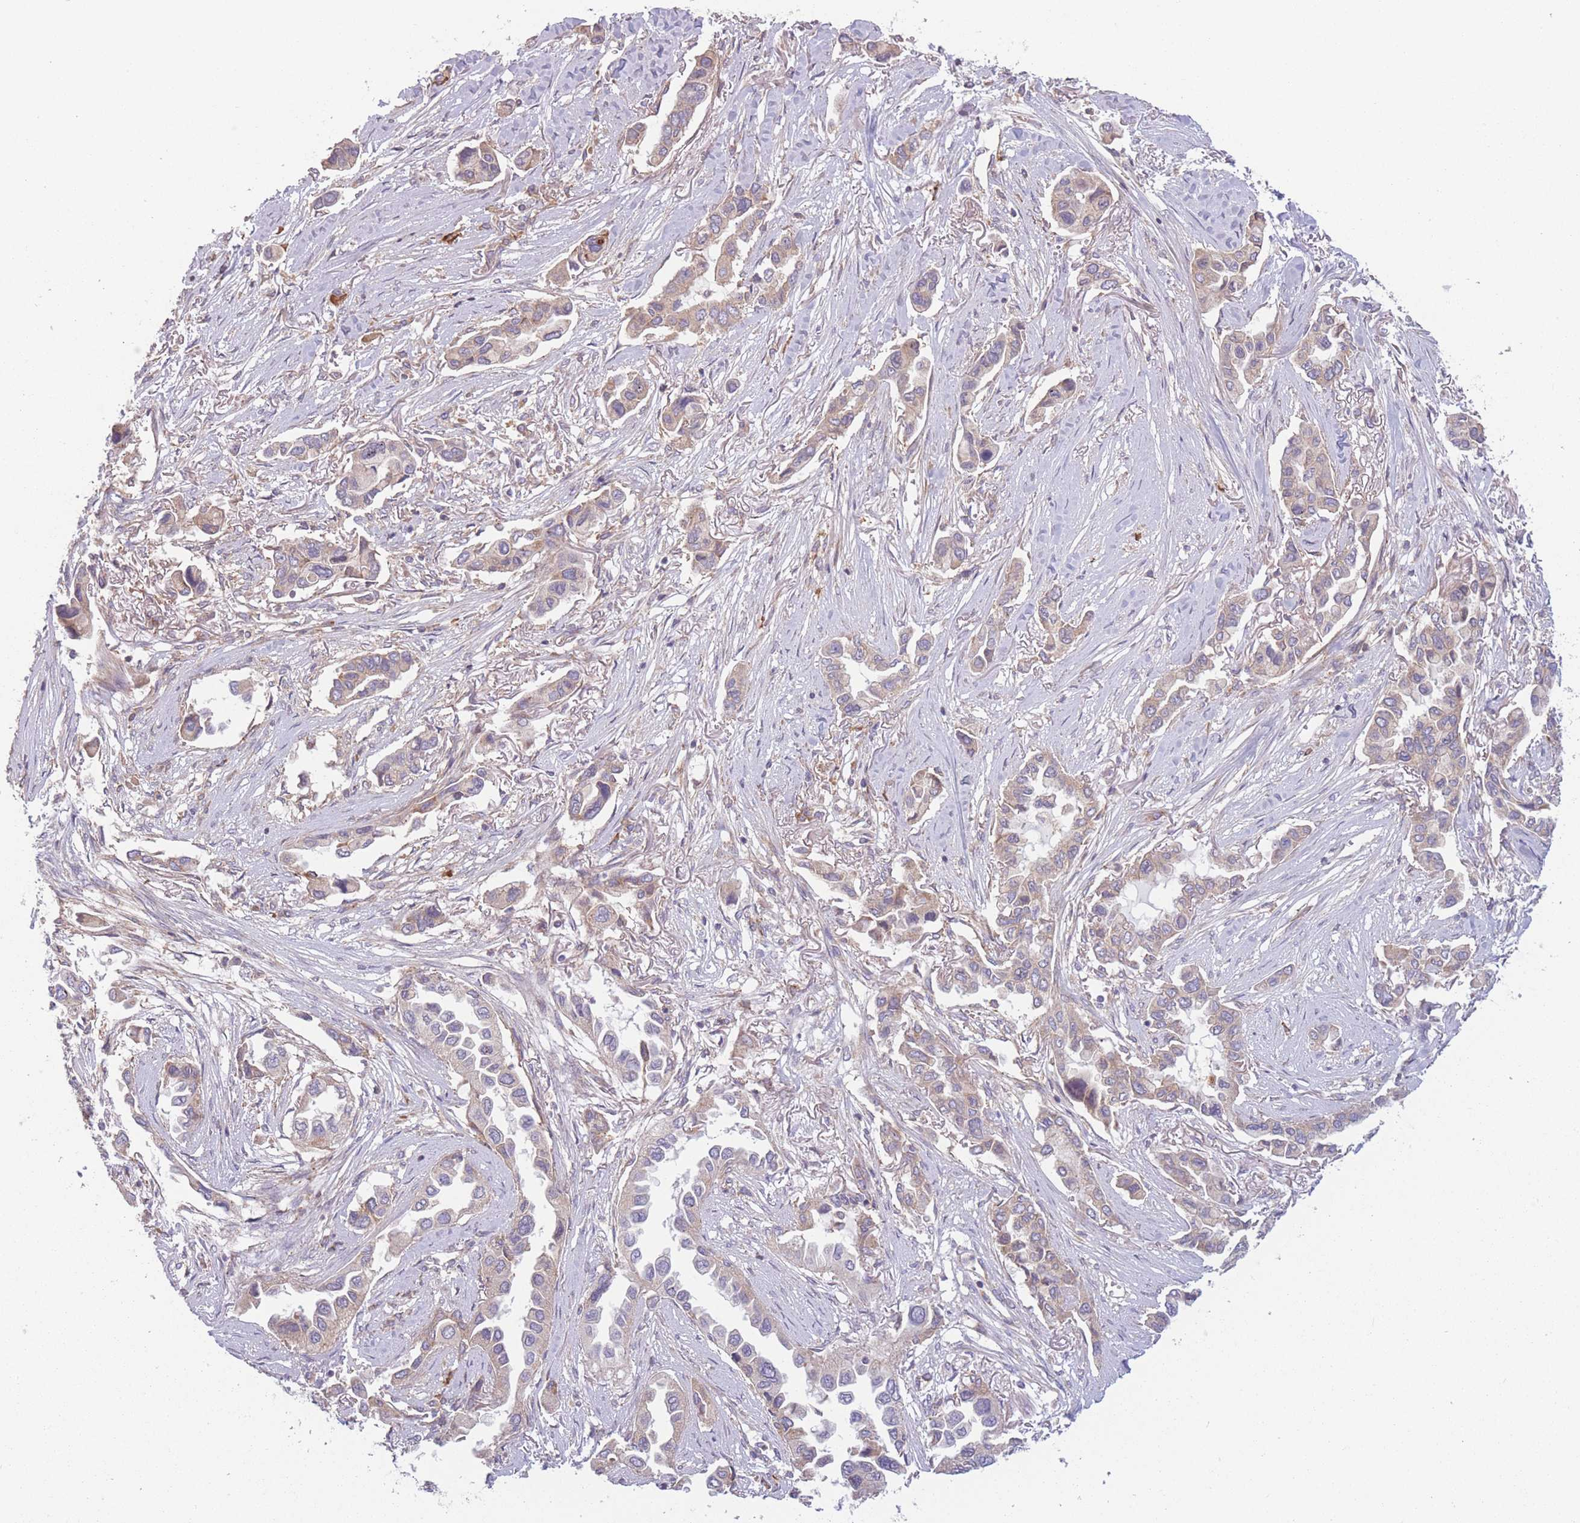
{"staining": {"intensity": "moderate", "quantity": "<25%", "location": "cytoplasmic/membranous"}, "tissue": "lung cancer", "cell_type": "Tumor cells", "image_type": "cancer", "snomed": [{"axis": "morphology", "description": "Adenocarcinoma, NOS"}, {"axis": "topography", "description": "Lung"}], "caption": "Protein staining demonstrates moderate cytoplasmic/membranous positivity in about <25% of tumor cells in lung cancer.", "gene": "WASHC2A", "patient": {"sex": "female", "age": 76}}